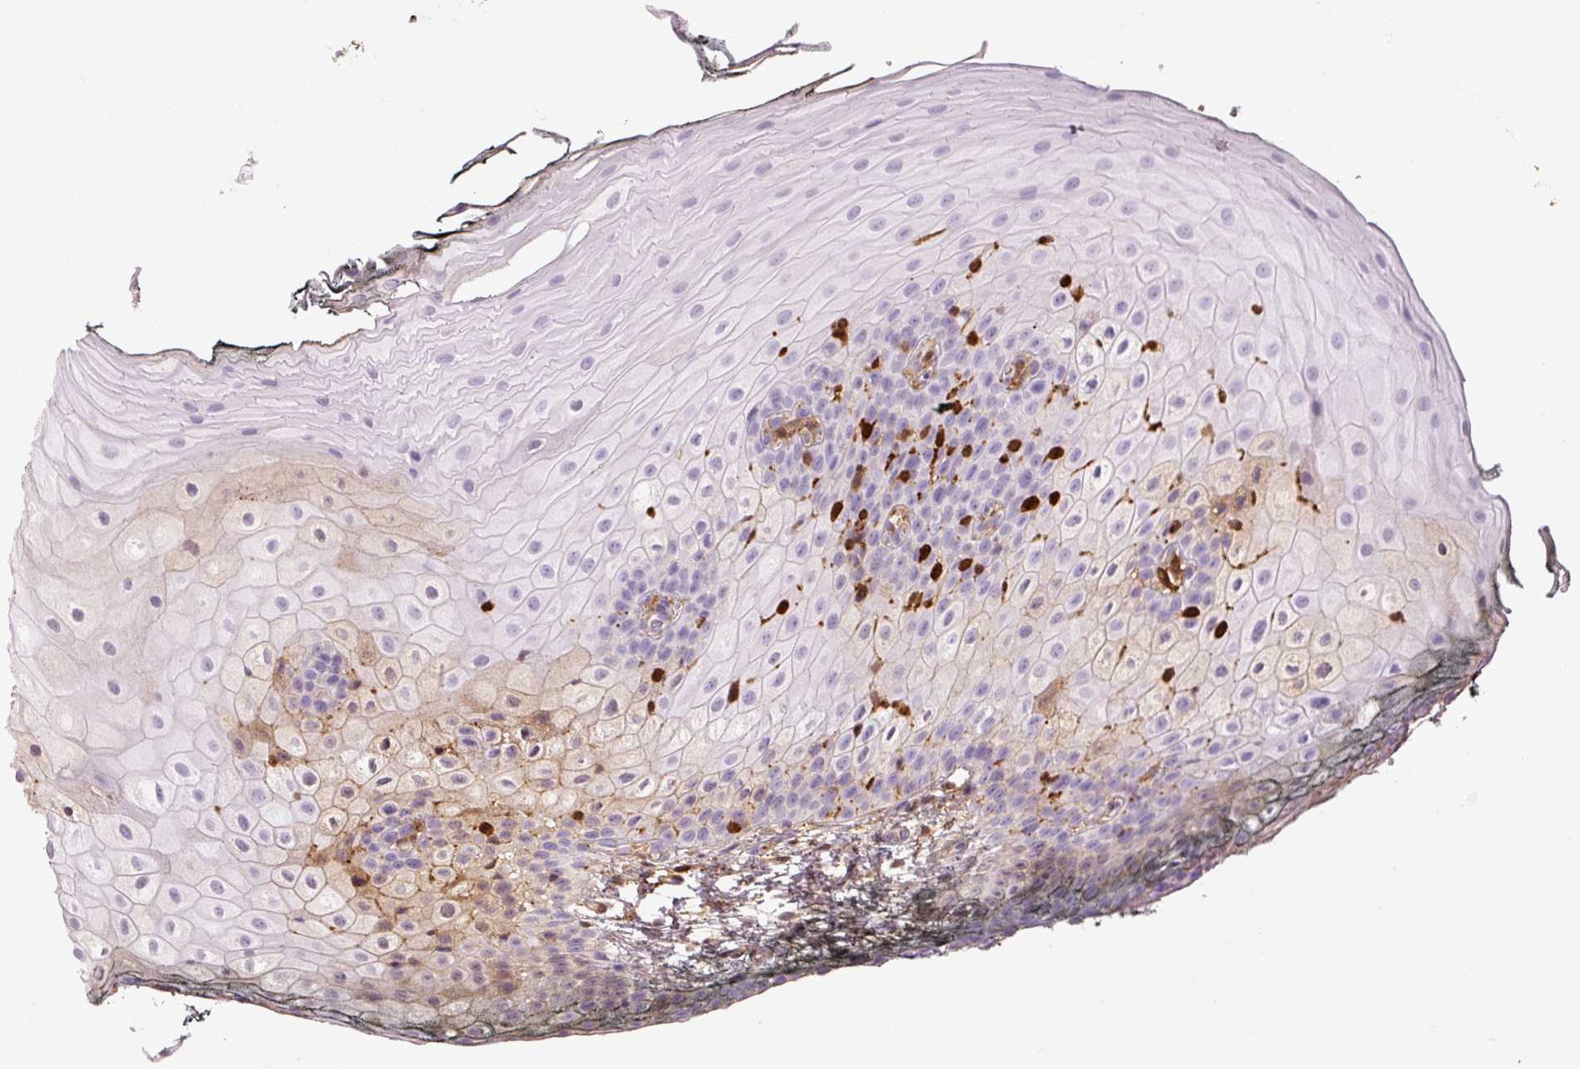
{"staining": {"intensity": "negative", "quantity": "none", "location": "none"}, "tissue": "oral mucosa", "cell_type": "Squamous epithelial cells", "image_type": "normal", "snomed": [{"axis": "morphology", "description": "Normal tissue, NOS"}, {"axis": "topography", "description": "Oral tissue"}], "caption": "A high-resolution photomicrograph shows IHC staining of normal oral mucosa, which demonstrates no significant positivity in squamous epithelial cells. (Stains: DAB immunohistochemistry (IHC) with hematoxylin counter stain, Microscopy: brightfield microscopy at high magnification).", "gene": "S100A4", "patient": {"sex": "male", "age": 75}}